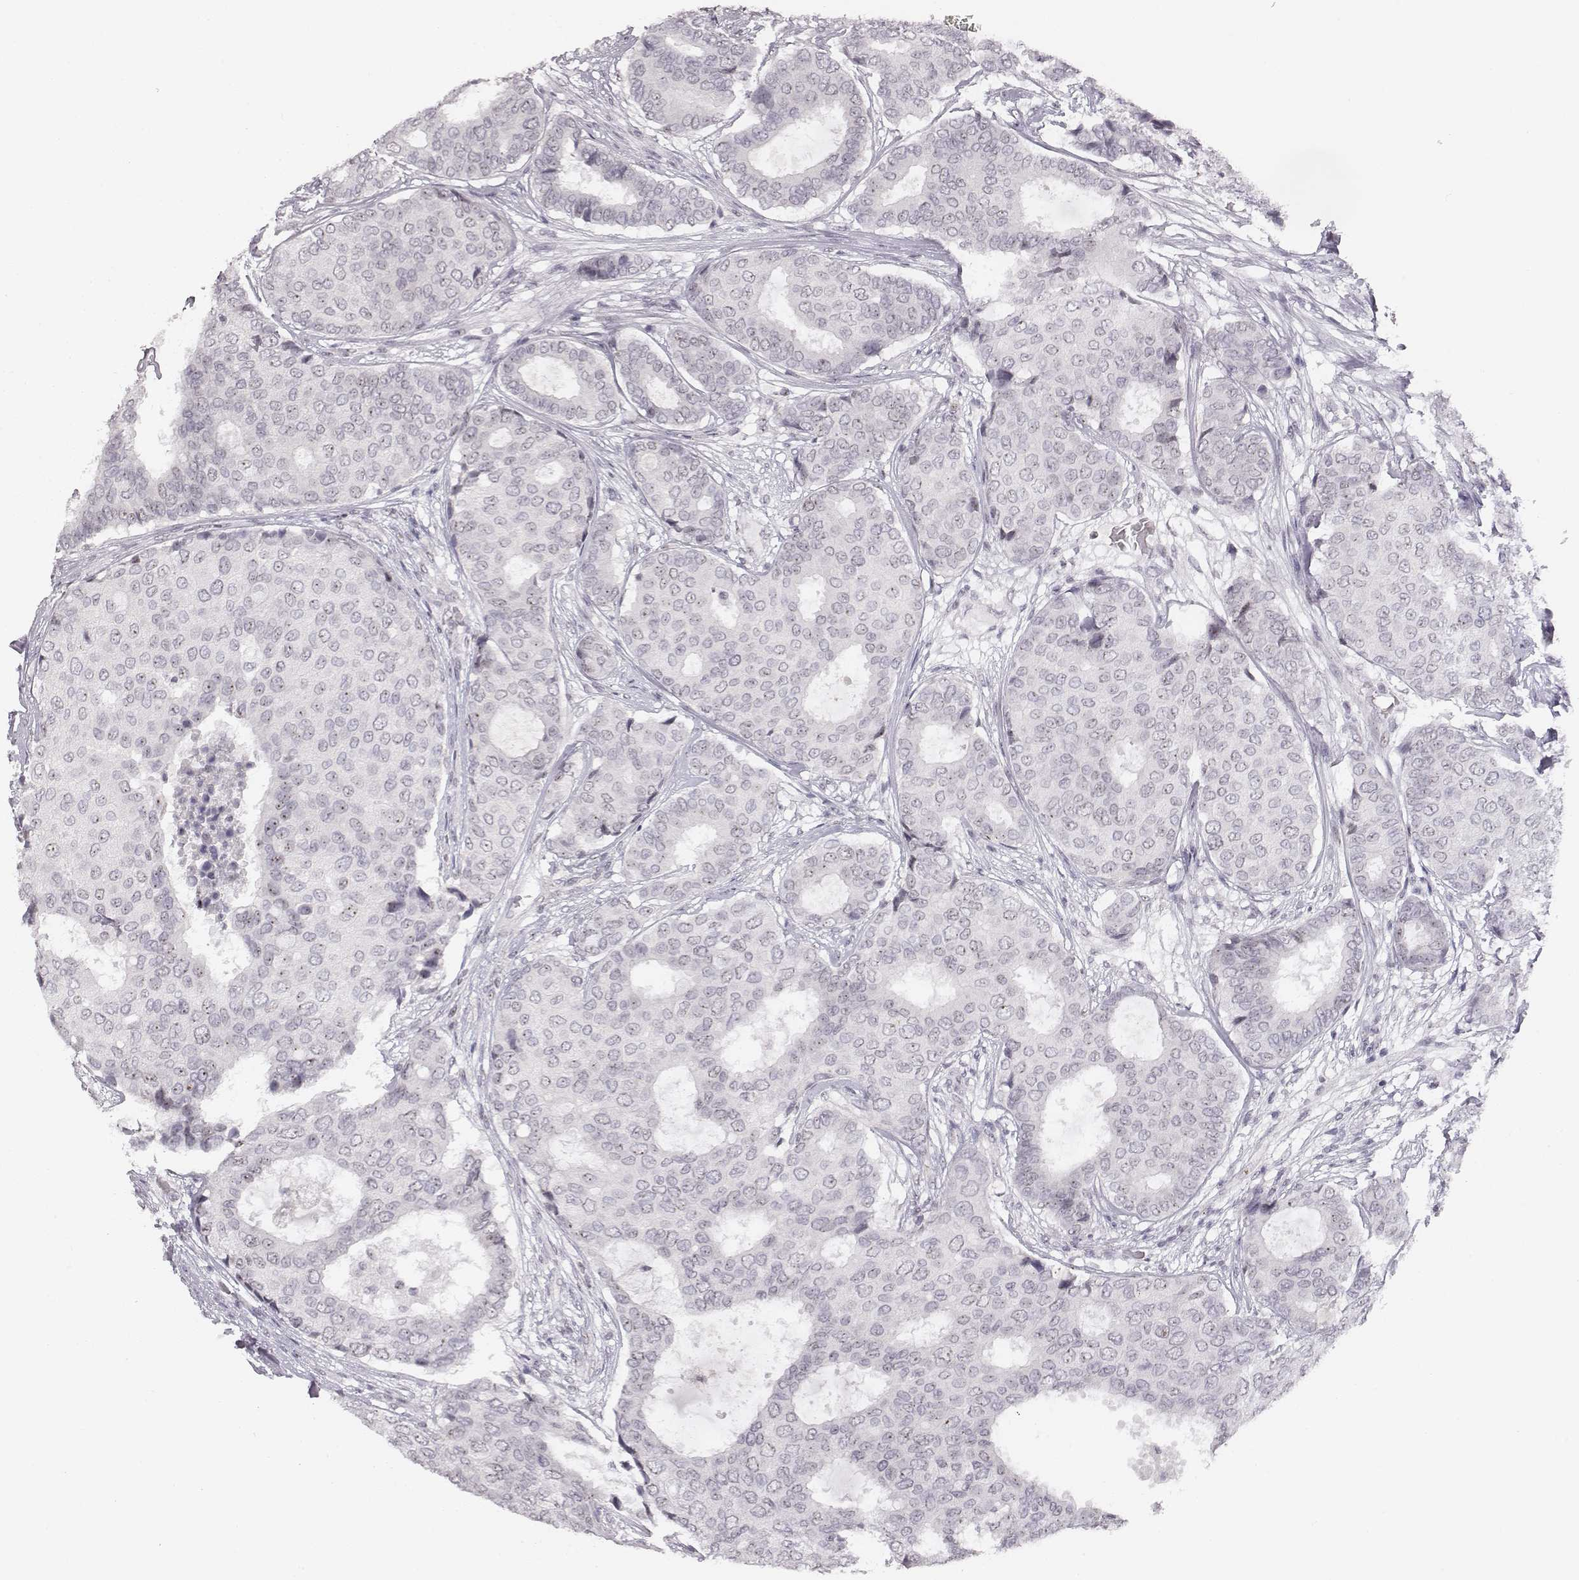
{"staining": {"intensity": "negative", "quantity": "none", "location": "none"}, "tissue": "breast cancer", "cell_type": "Tumor cells", "image_type": "cancer", "snomed": [{"axis": "morphology", "description": "Duct carcinoma"}, {"axis": "topography", "description": "Breast"}], "caption": "This is a micrograph of IHC staining of breast cancer, which shows no staining in tumor cells. (Stains: DAB immunohistochemistry with hematoxylin counter stain, Microscopy: brightfield microscopy at high magnification).", "gene": "NIFK", "patient": {"sex": "female", "age": 75}}